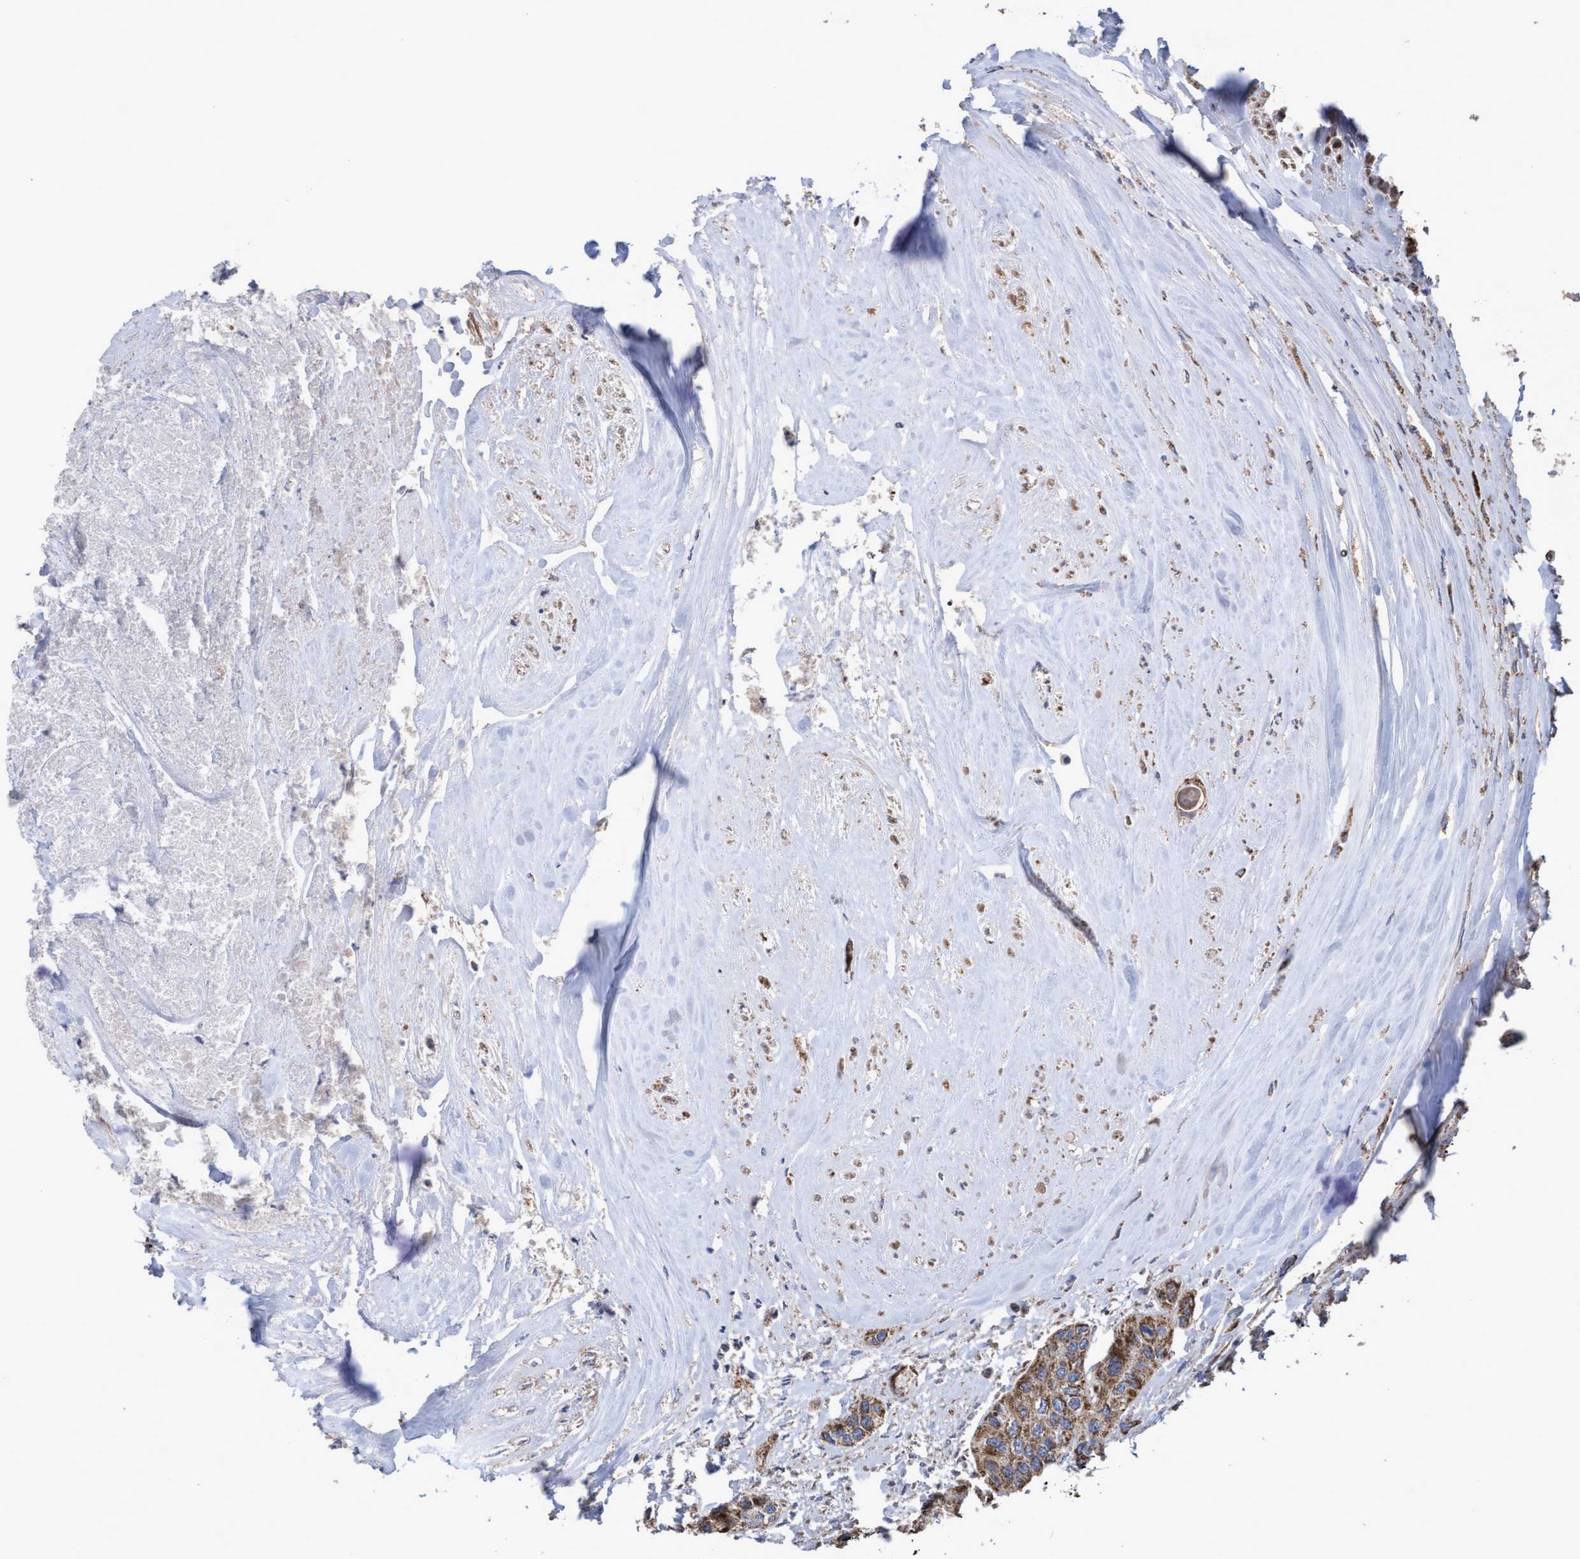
{"staining": {"intensity": "moderate", "quantity": ">75%", "location": "cytoplasmic/membranous"}, "tissue": "urothelial cancer", "cell_type": "Tumor cells", "image_type": "cancer", "snomed": [{"axis": "morphology", "description": "Urothelial carcinoma, High grade"}, {"axis": "topography", "description": "Urinary bladder"}], "caption": "Immunohistochemistry (IHC) of human urothelial cancer exhibits medium levels of moderate cytoplasmic/membranous staining in about >75% of tumor cells.", "gene": "COBL", "patient": {"sex": "female", "age": 56}}